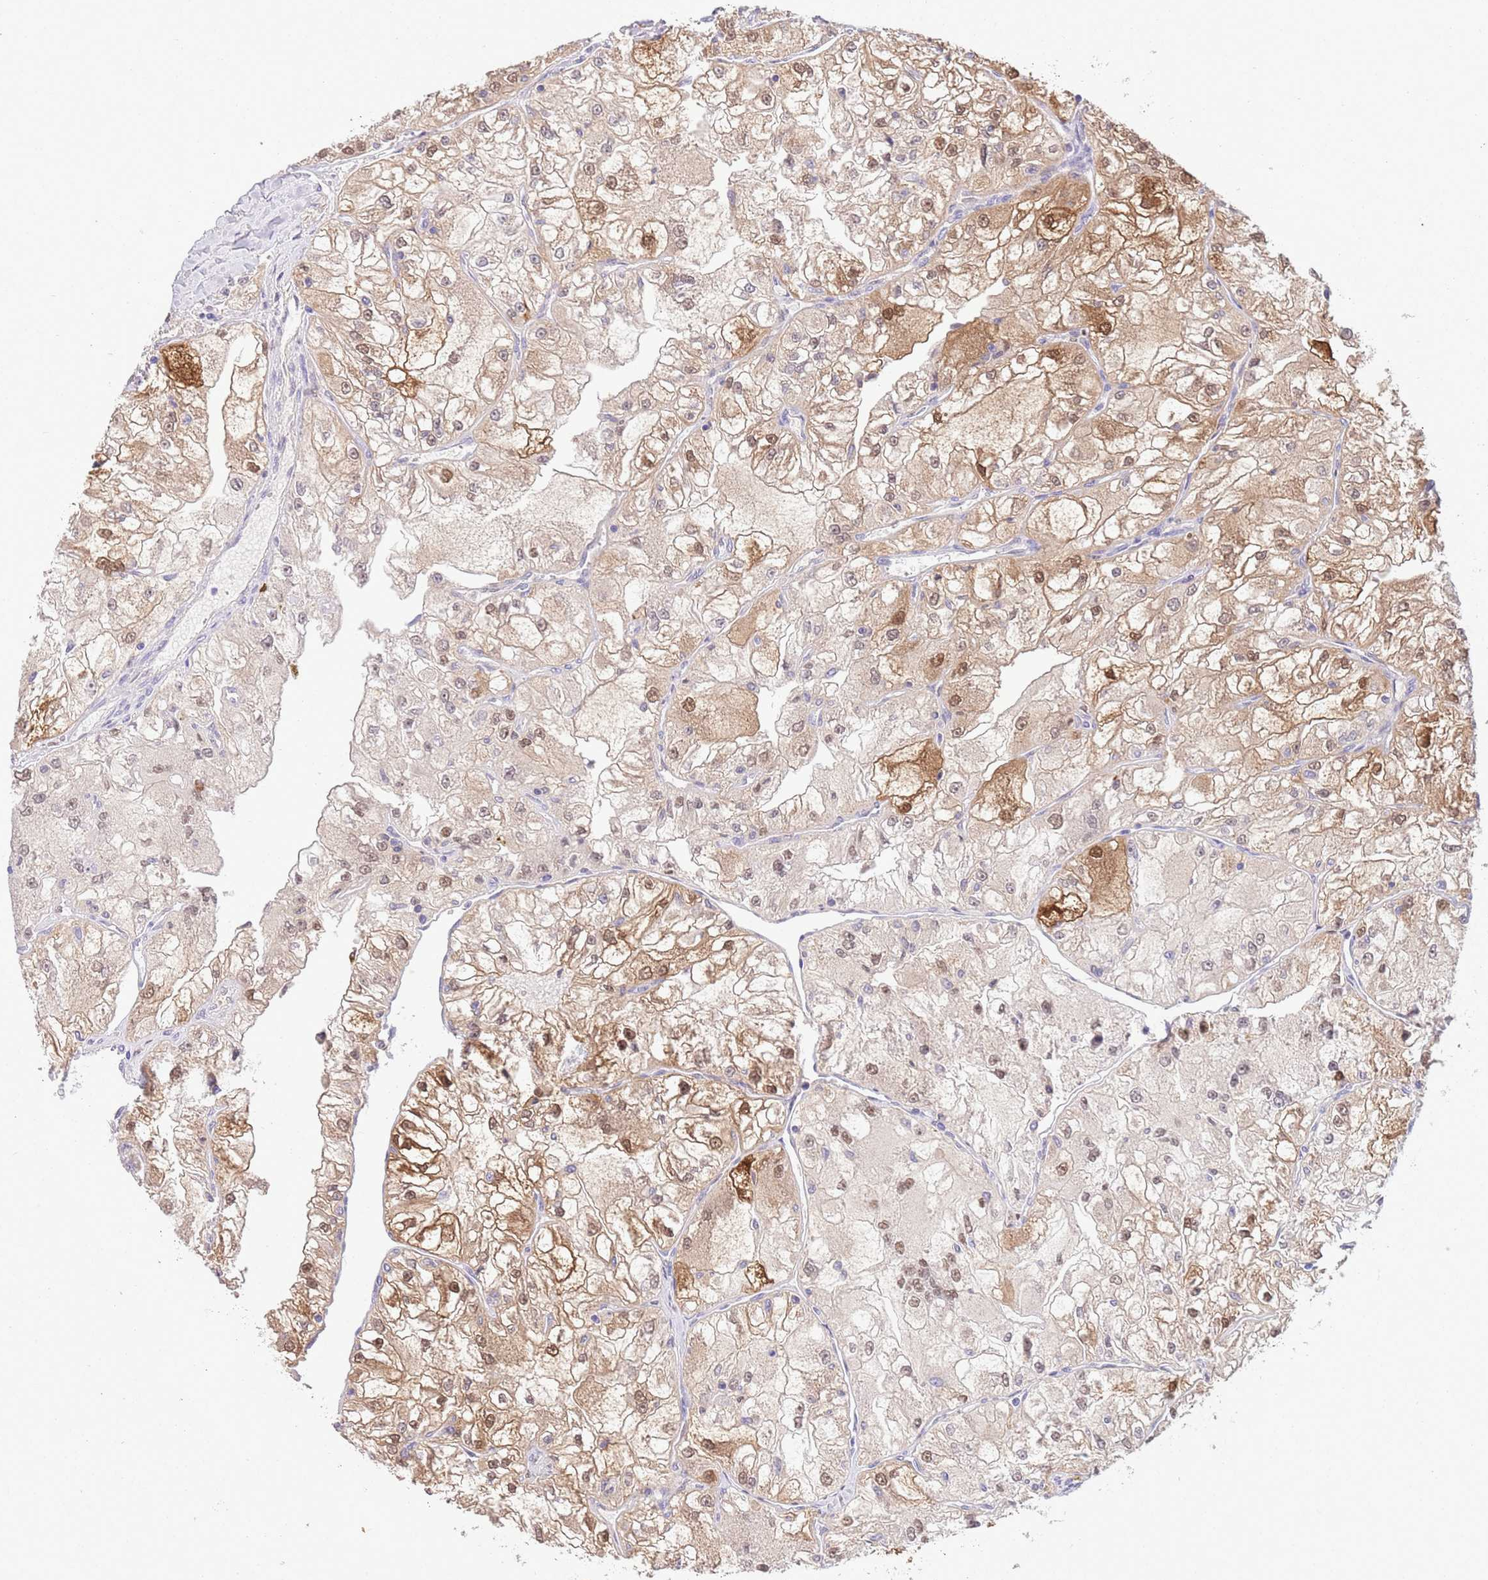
{"staining": {"intensity": "moderate", "quantity": "25%-75%", "location": "cytoplasmic/membranous,nuclear"}, "tissue": "renal cancer", "cell_type": "Tumor cells", "image_type": "cancer", "snomed": [{"axis": "morphology", "description": "Adenocarcinoma, NOS"}, {"axis": "topography", "description": "Kidney"}], "caption": "Immunohistochemistry of renal cancer displays medium levels of moderate cytoplasmic/membranous and nuclear expression in about 25%-75% of tumor cells.", "gene": "TRIM32", "patient": {"sex": "female", "age": 72}}